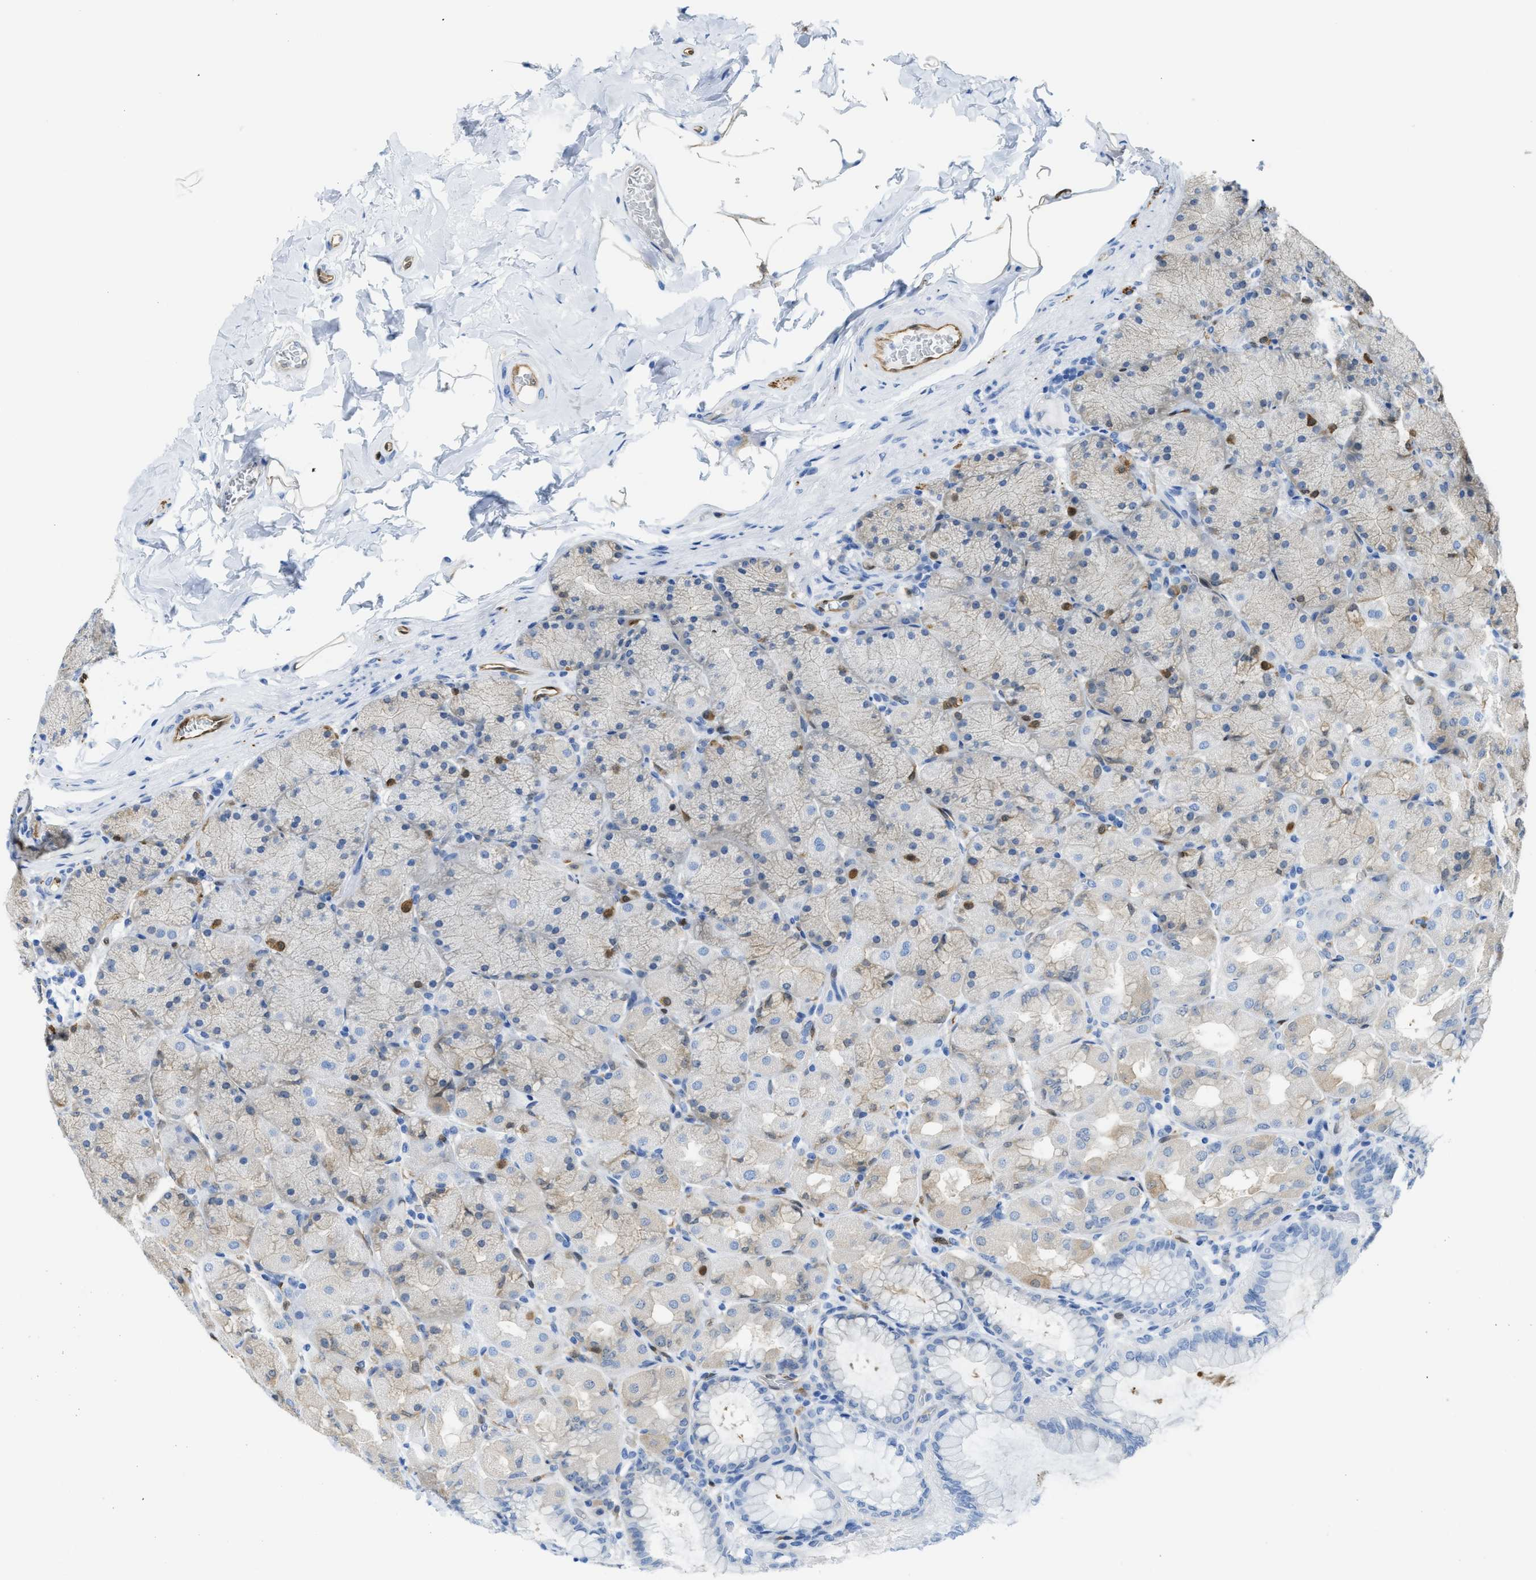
{"staining": {"intensity": "weak", "quantity": "<25%", "location": "cytoplasmic/membranous"}, "tissue": "stomach", "cell_type": "Glandular cells", "image_type": "normal", "snomed": [{"axis": "morphology", "description": "Normal tissue, NOS"}, {"axis": "topography", "description": "Stomach, upper"}], "caption": "Immunohistochemical staining of normal human stomach exhibits no significant positivity in glandular cells. (DAB (3,3'-diaminobenzidine) immunohistochemistry visualized using brightfield microscopy, high magnification).", "gene": "ASS1", "patient": {"sex": "female", "age": 56}}